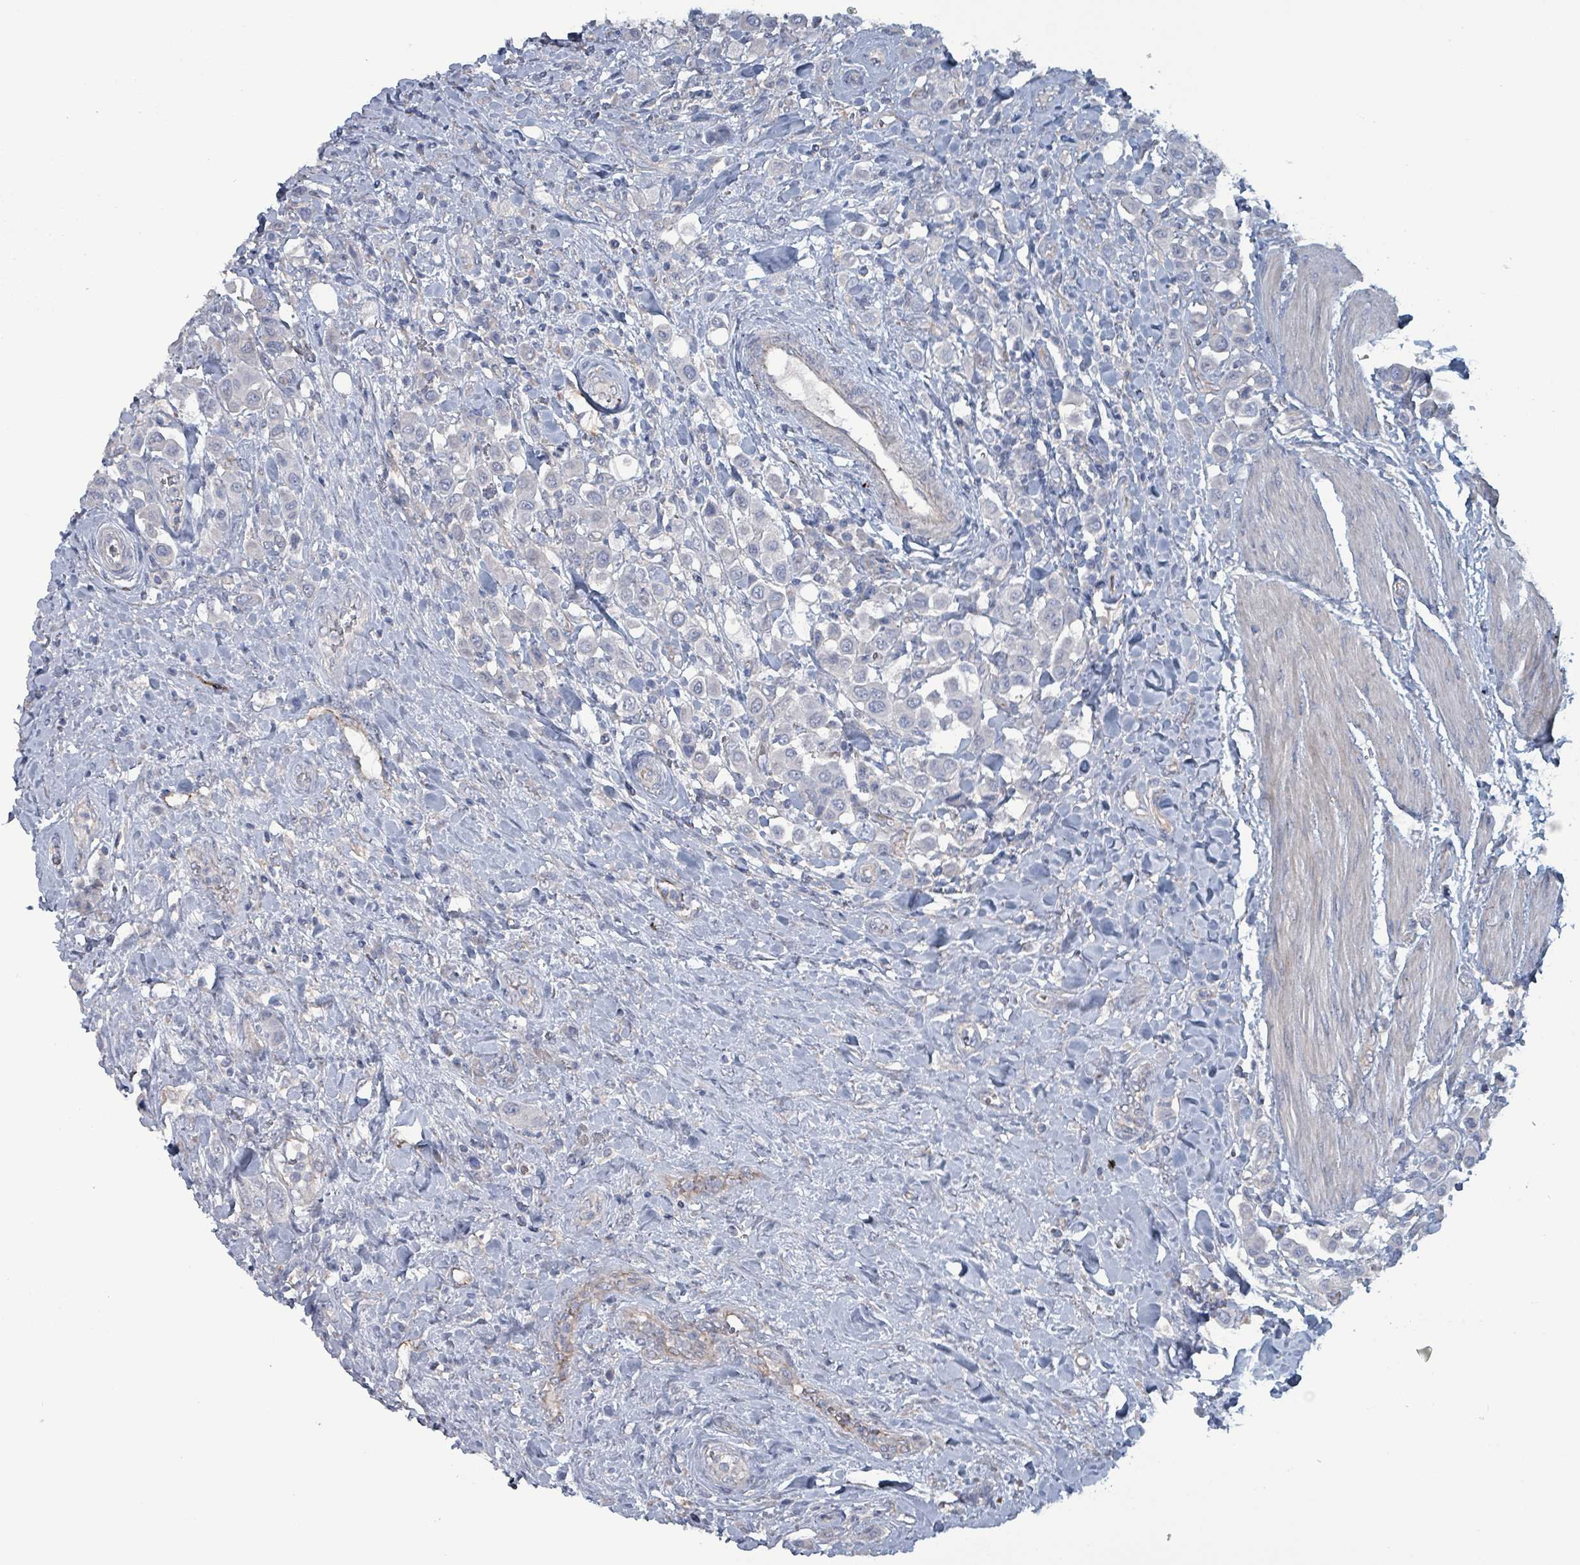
{"staining": {"intensity": "negative", "quantity": "none", "location": "none"}, "tissue": "urothelial cancer", "cell_type": "Tumor cells", "image_type": "cancer", "snomed": [{"axis": "morphology", "description": "Urothelial carcinoma, High grade"}, {"axis": "topography", "description": "Urinary bladder"}], "caption": "IHC photomicrograph of human urothelial cancer stained for a protein (brown), which reveals no expression in tumor cells.", "gene": "TAAR5", "patient": {"sex": "male", "age": 50}}